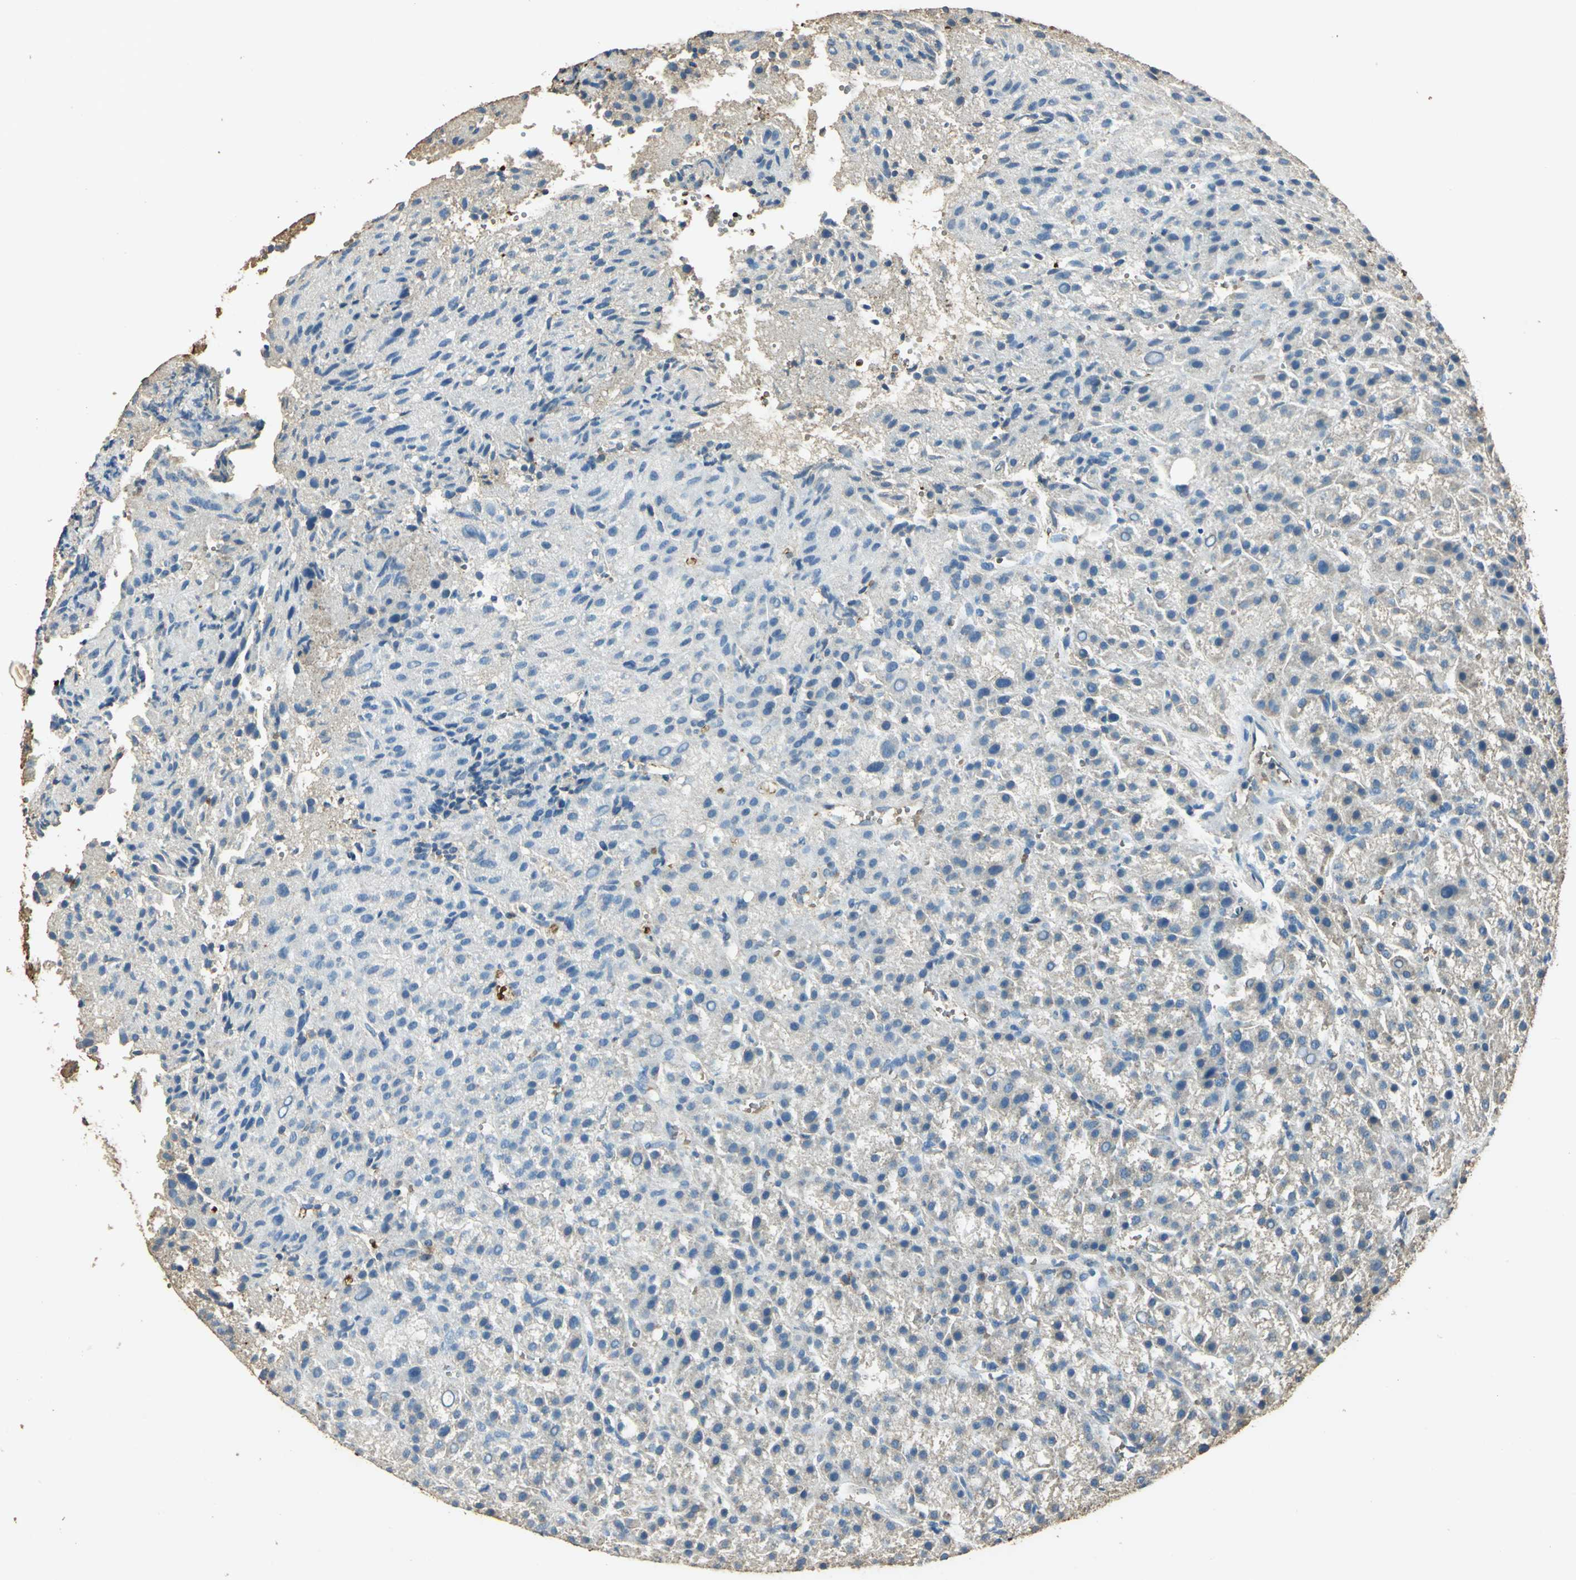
{"staining": {"intensity": "negative", "quantity": "none", "location": "none"}, "tissue": "liver cancer", "cell_type": "Tumor cells", "image_type": "cancer", "snomed": [{"axis": "morphology", "description": "Carcinoma, Hepatocellular, NOS"}, {"axis": "topography", "description": "Liver"}], "caption": "Tumor cells show no significant expression in hepatocellular carcinoma (liver).", "gene": "TRAPPC2", "patient": {"sex": "female", "age": 58}}